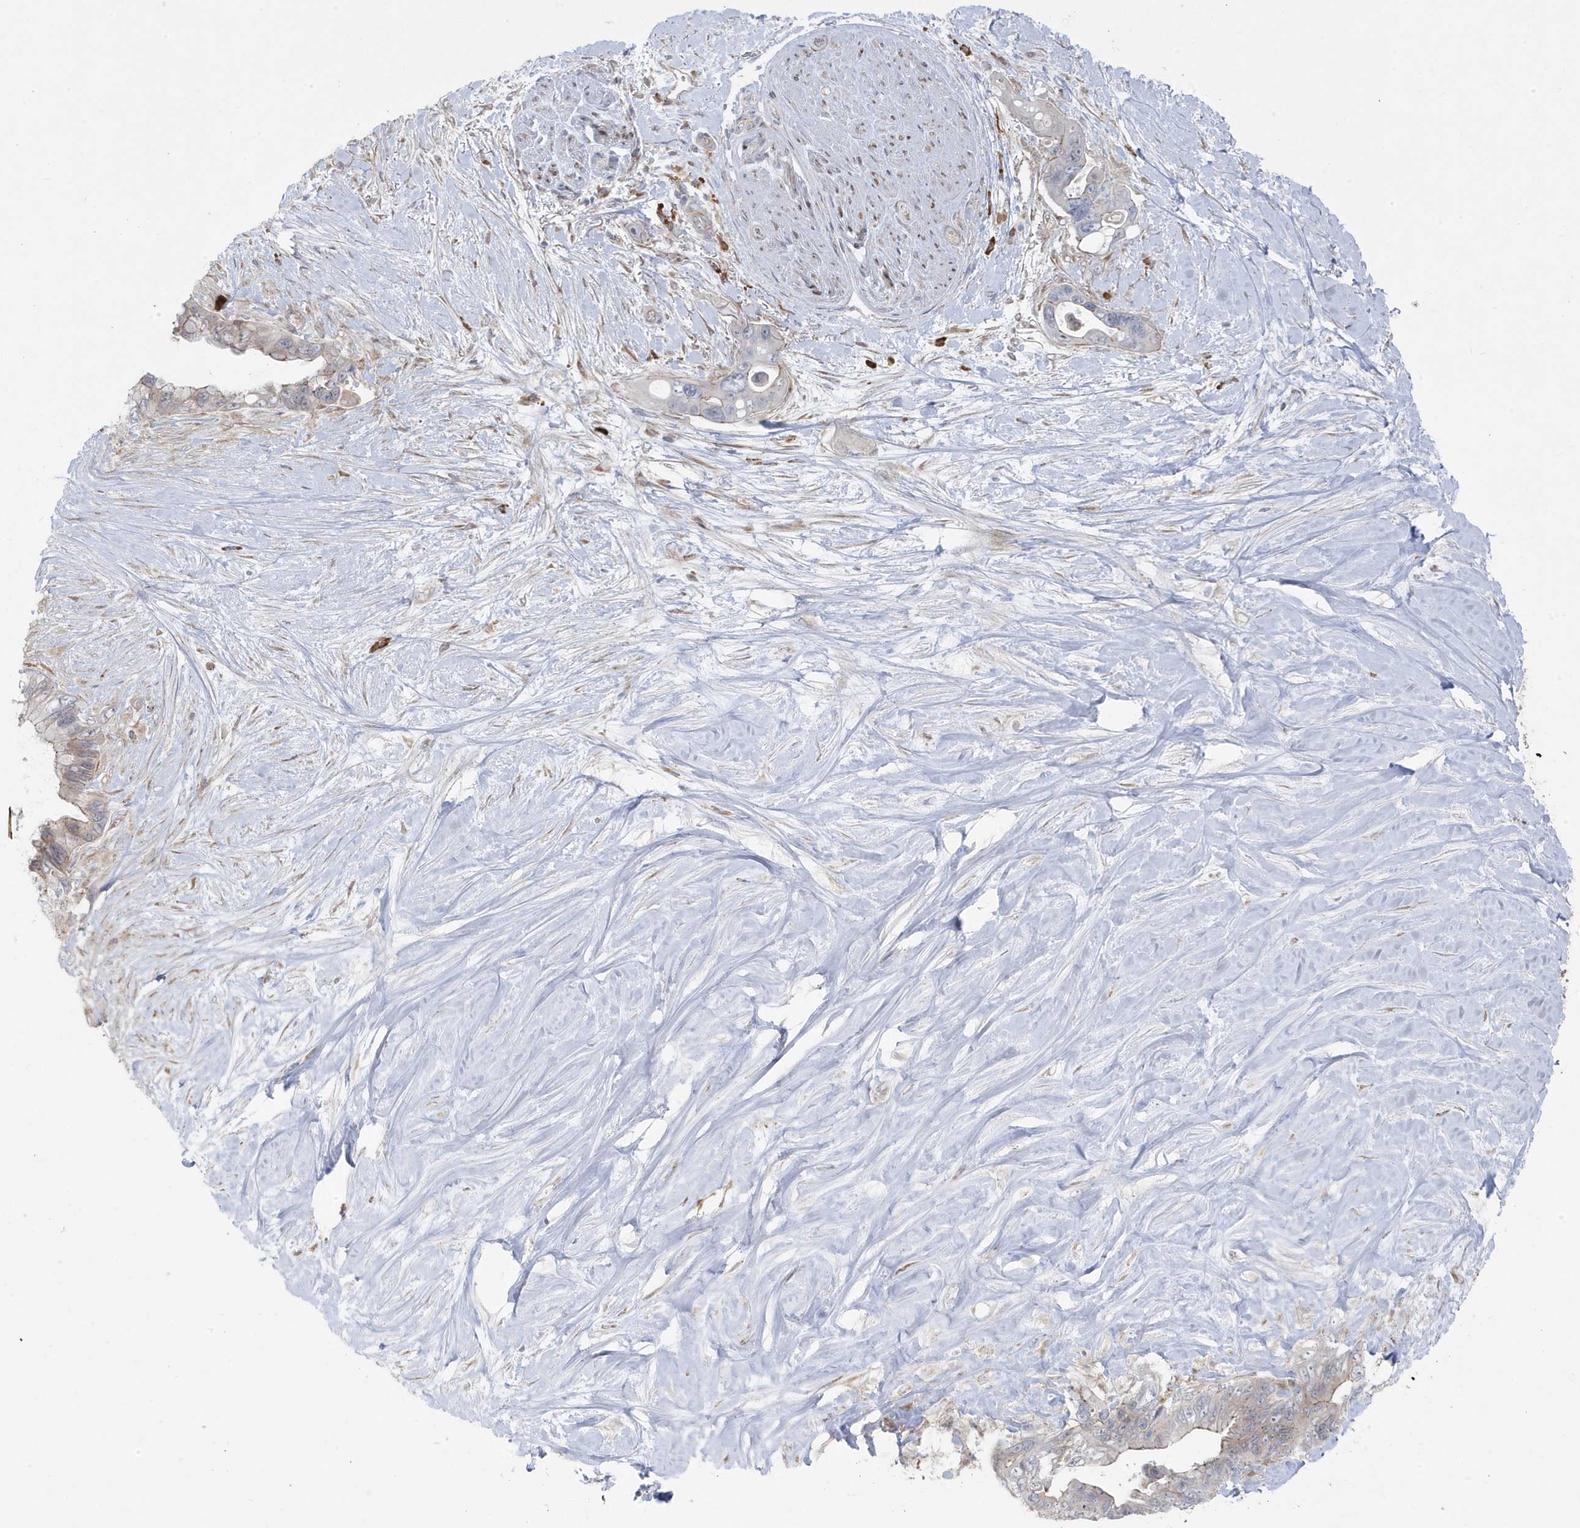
{"staining": {"intensity": "negative", "quantity": "none", "location": "none"}, "tissue": "pancreatic cancer", "cell_type": "Tumor cells", "image_type": "cancer", "snomed": [{"axis": "morphology", "description": "Adenocarcinoma, NOS"}, {"axis": "topography", "description": "Pancreas"}], "caption": "The micrograph reveals no significant expression in tumor cells of adenocarcinoma (pancreatic).", "gene": "ZNF654", "patient": {"sex": "female", "age": 72}}